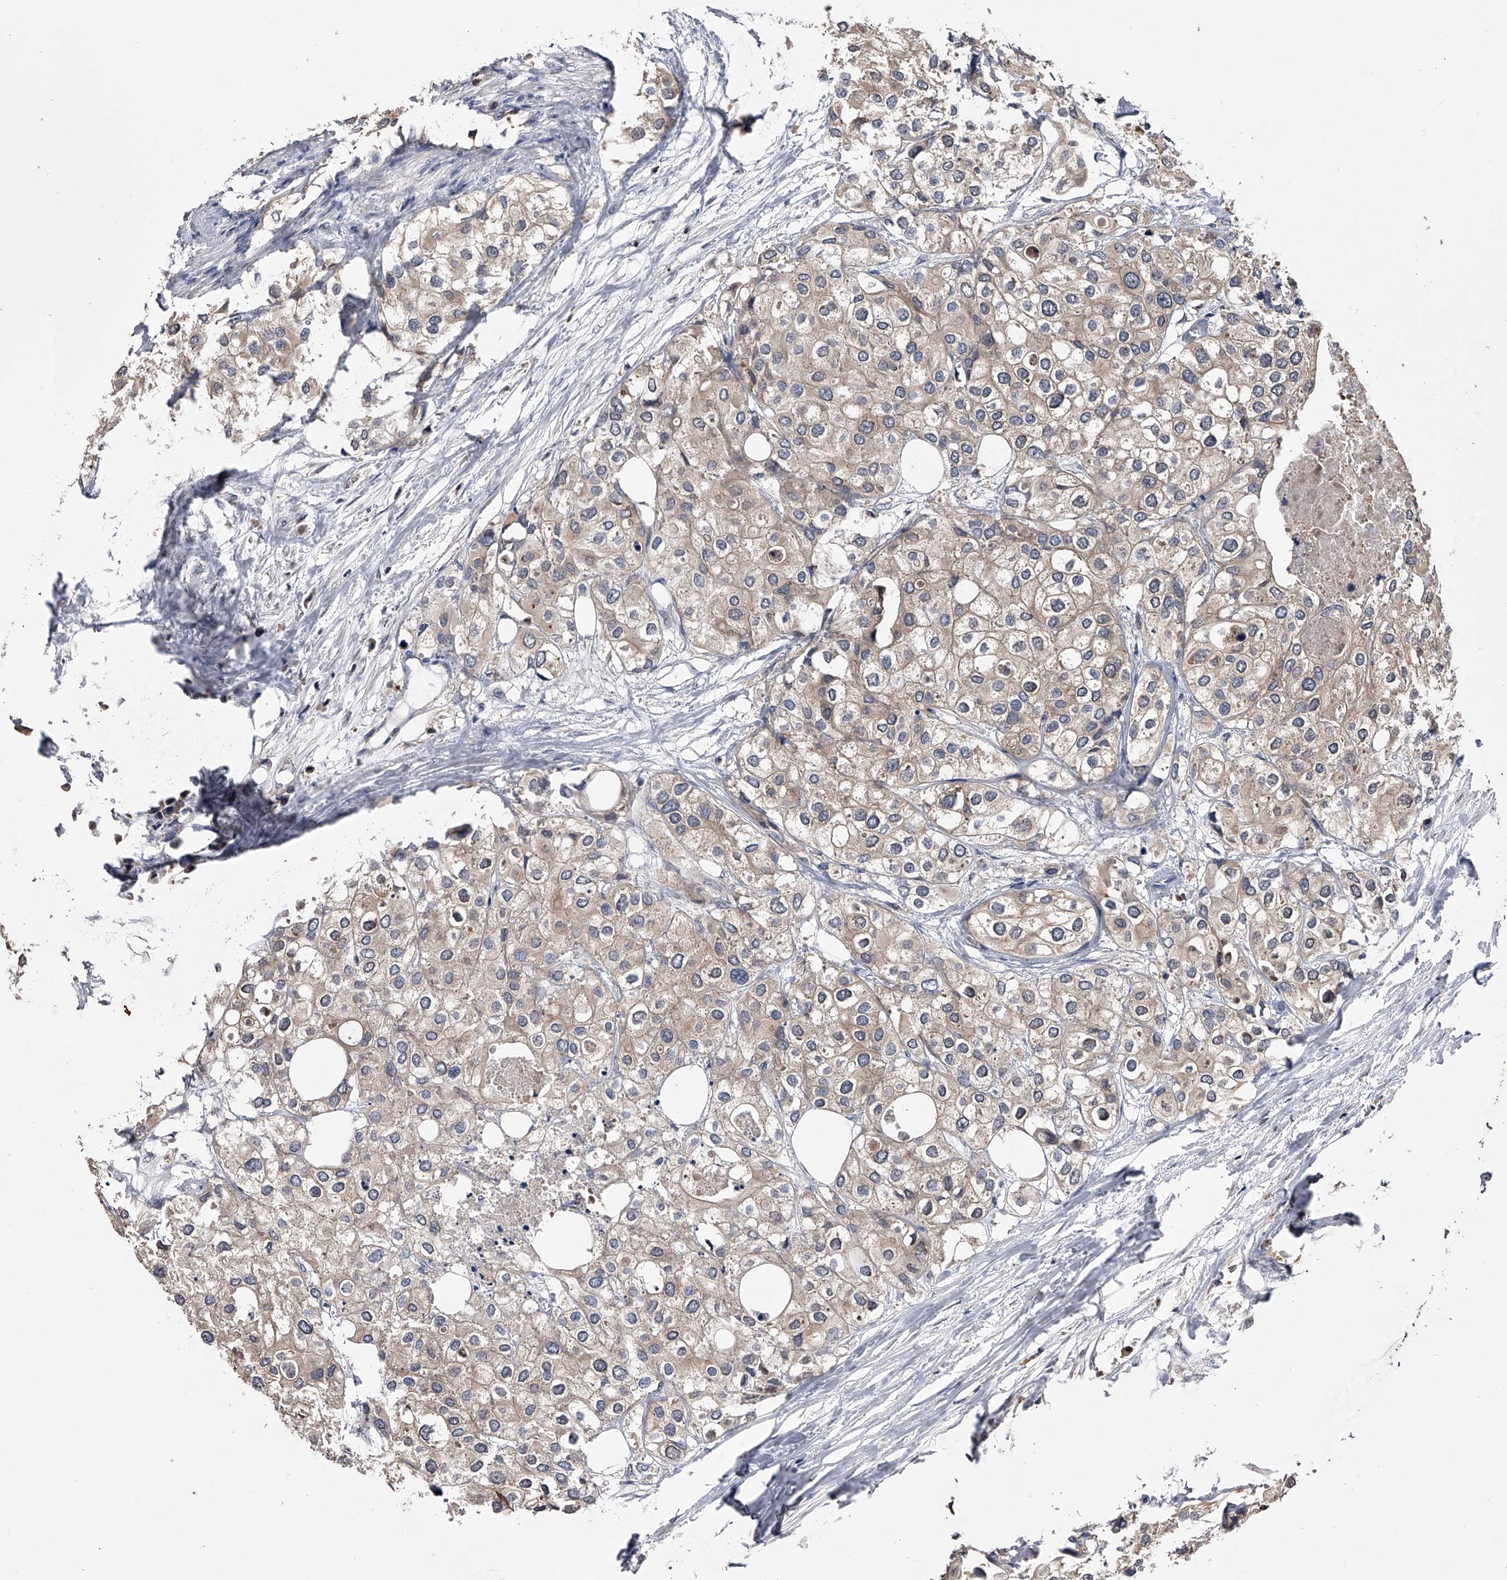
{"staining": {"intensity": "weak", "quantity": "25%-75%", "location": "cytoplasmic/membranous"}, "tissue": "urothelial cancer", "cell_type": "Tumor cells", "image_type": "cancer", "snomed": [{"axis": "morphology", "description": "Urothelial carcinoma, High grade"}, {"axis": "topography", "description": "Urinary bladder"}], "caption": "Immunohistochemistry (IHC) image of human urothelial cancer stained for a protein (brown), which shows low levels of weak cytoplasmic/membranous expression in approximately 25%-75% of tumor cells.", "gene": "PAN3", "patient": {"sex": "male", "age": 64}}